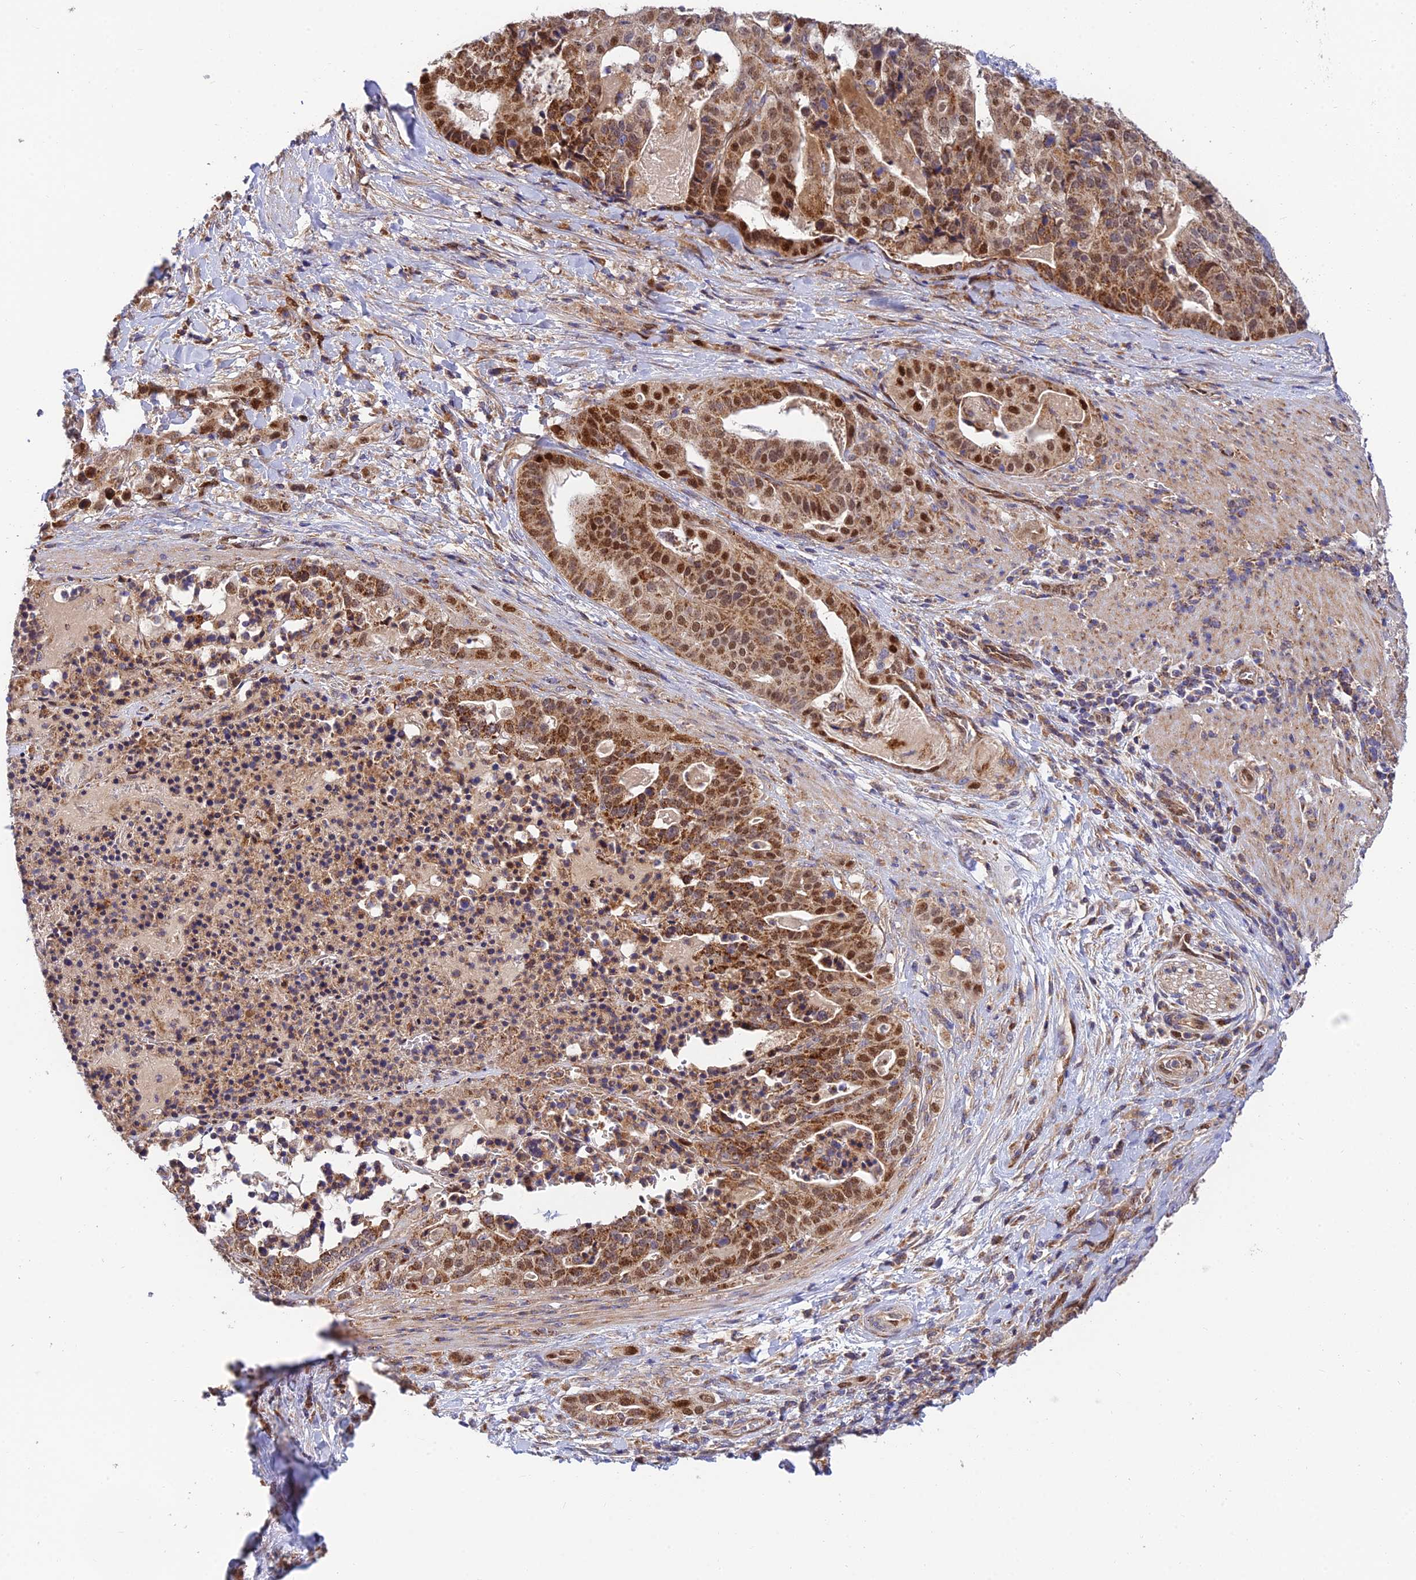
{"staining": {"intensity": "strong", "quantity": ">75%", "location": "cytoplasmic/membranous,nuclear"}, "tissue": "stomach cancer", "cell_type": "Tumor cells", "image_type": "cancer", "snomed": [{"axis": "morphology", "description": "Adenocarcinoma, NOS"}, {"axis": "topography", "description": "Stomach"}], "caption": "Stomach adenocarcinoma stained with a brown dye shows strong cytoplasmic/membranous and nuclear positive expression in approximately >75% of tumor cells.", "gene": "PODNL1", "patient": {"sex": "male", "age": 48}}